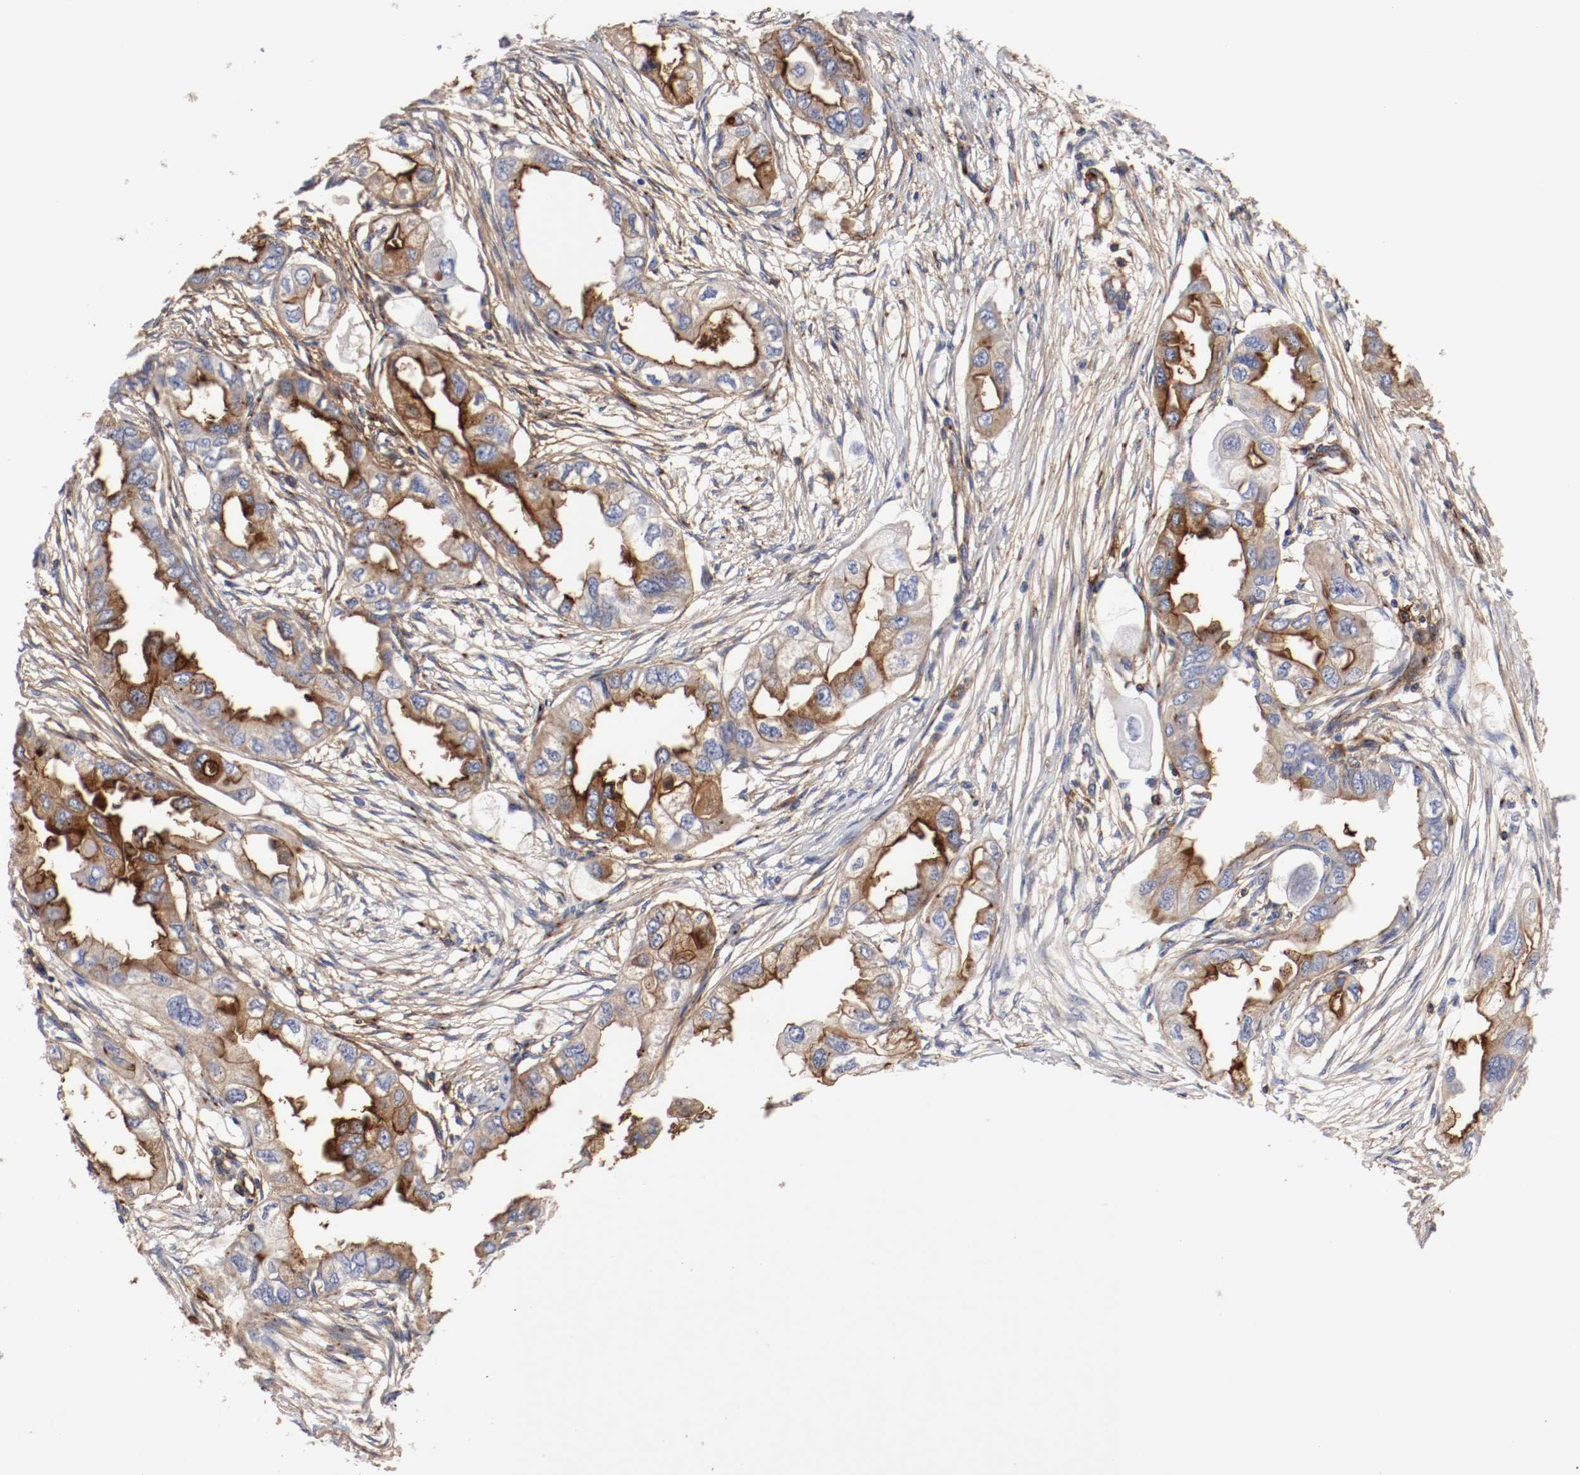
{"staining": {"intensity": "moderate", "quantity": "25%-75%", "location": "cytoplasmic/membranous"}, "tissue": "endometrial cancer", "cell_type": "Tumor cells", "image_type": "cancer", "snomed": [{"axis": "morphology", "description": "Adenocarcinoma, NOS"}, {"axis": "topography", "description": "Endometrium"}], "caption": "Moderate cytoplasmic/membranous staining for a protein is identified in approximately 25%-75% of tumor cells of endometrial adenocarcinoma using immunohistochemistry.", "gene": "IFITM1", "patient": {"sex": "female", "age": 67}}